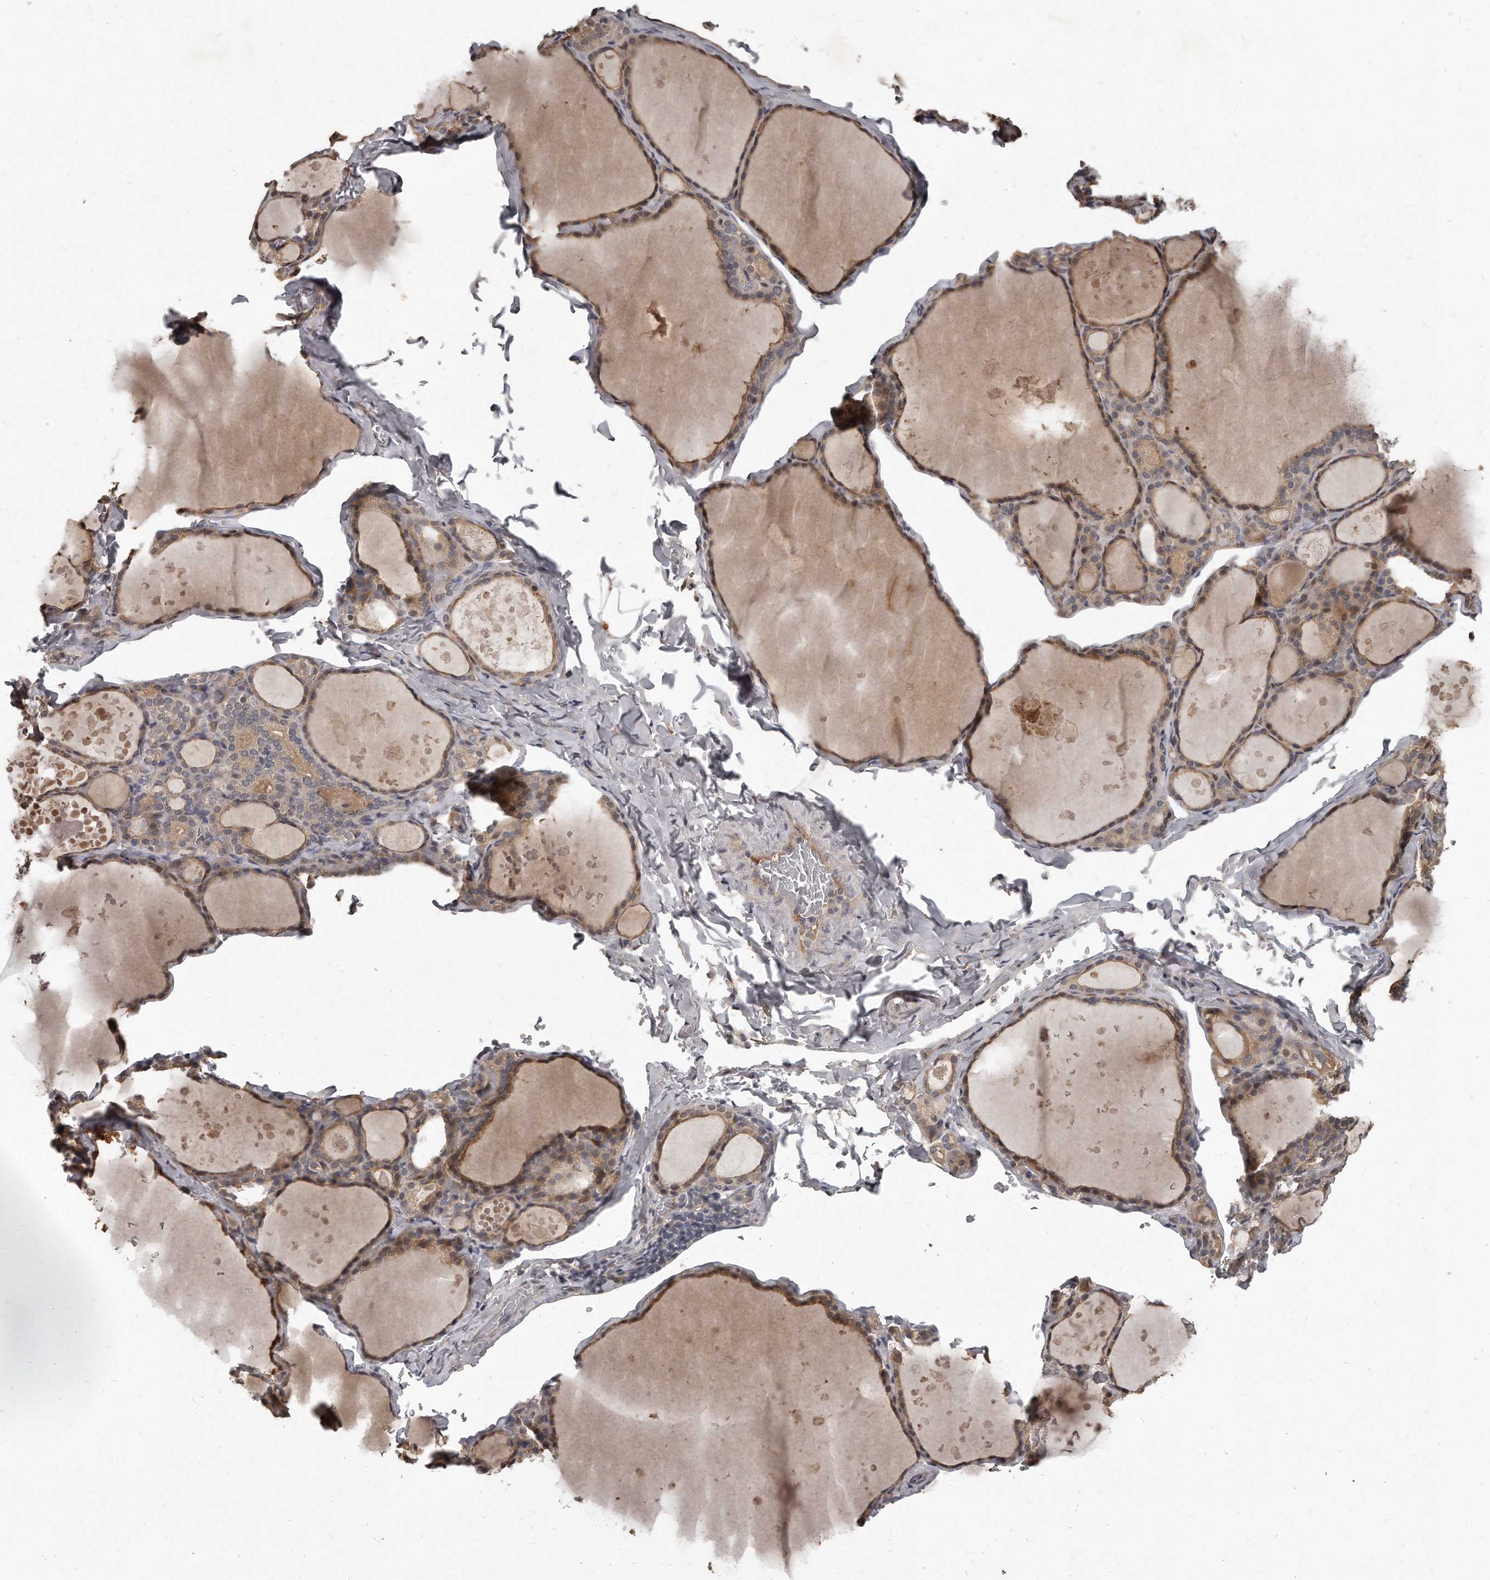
{"staining": {"intensity": "moderate", "quantity": ">75%", "location": "cytoplasmic/membranous"}, "tissue": "thyroid gland", "cell_type": "Glandular cells", "image_type": "normal", "snomed": [{"axis": "morphology", "description": "Normal tissue, NOS"}, {"axis": "topography", "description": "Thyroid gland"}], "caption": "An image showing moderate cytoplasmic/membranous expression in about >75% of glandular cells in normal thyroid gland, as visualized by brown immunohistochemical staining.", "gene": "GRB10", "patient": {"sex": "male", "age": 56}}